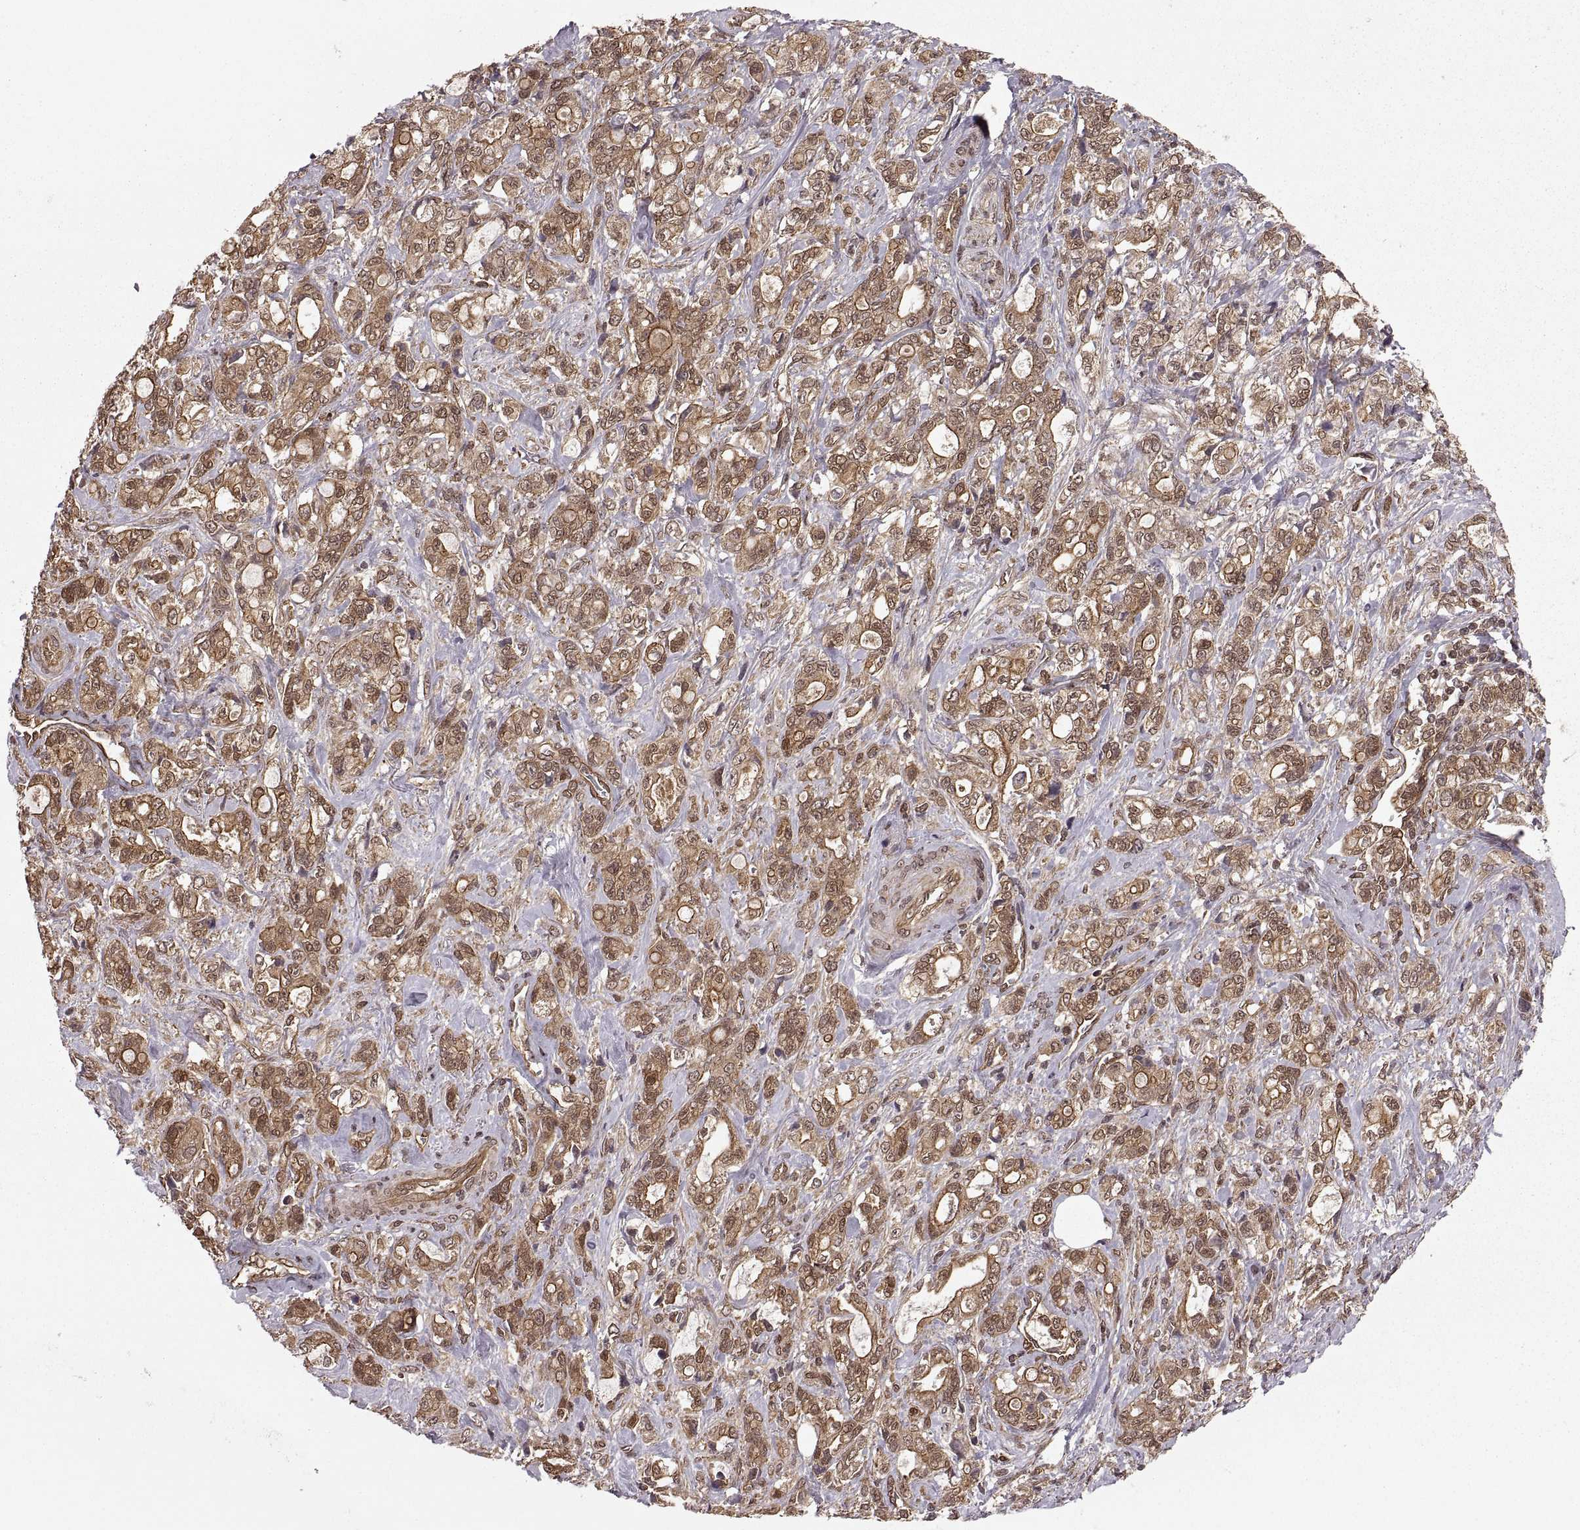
{"staining": {"intensity": "moderate", "quantity": "25%-75%", "location": "cytoplasmic/membranous"}, "tissue": "stomach cancer", "cell_type": "Tumor cells", "image_type": "cancer", "snomed": [{"axis": "morphology", "description": "Adenocarcinoma, NOS"}, {"axis": "topography", "description": "Stomach"}], "caption": "Immunohistochemistry (IHC) (DAB) staining of stomach adenocarcinoma displays moderate cytoplasmic/membranous protein positivity in approximately 25%-75% of tumor cells. (brown staining indicates protein expression, while blue staining denotes nuclei).", "gene": "DEDD", "patient": {"sex": "male", "age": 63}}